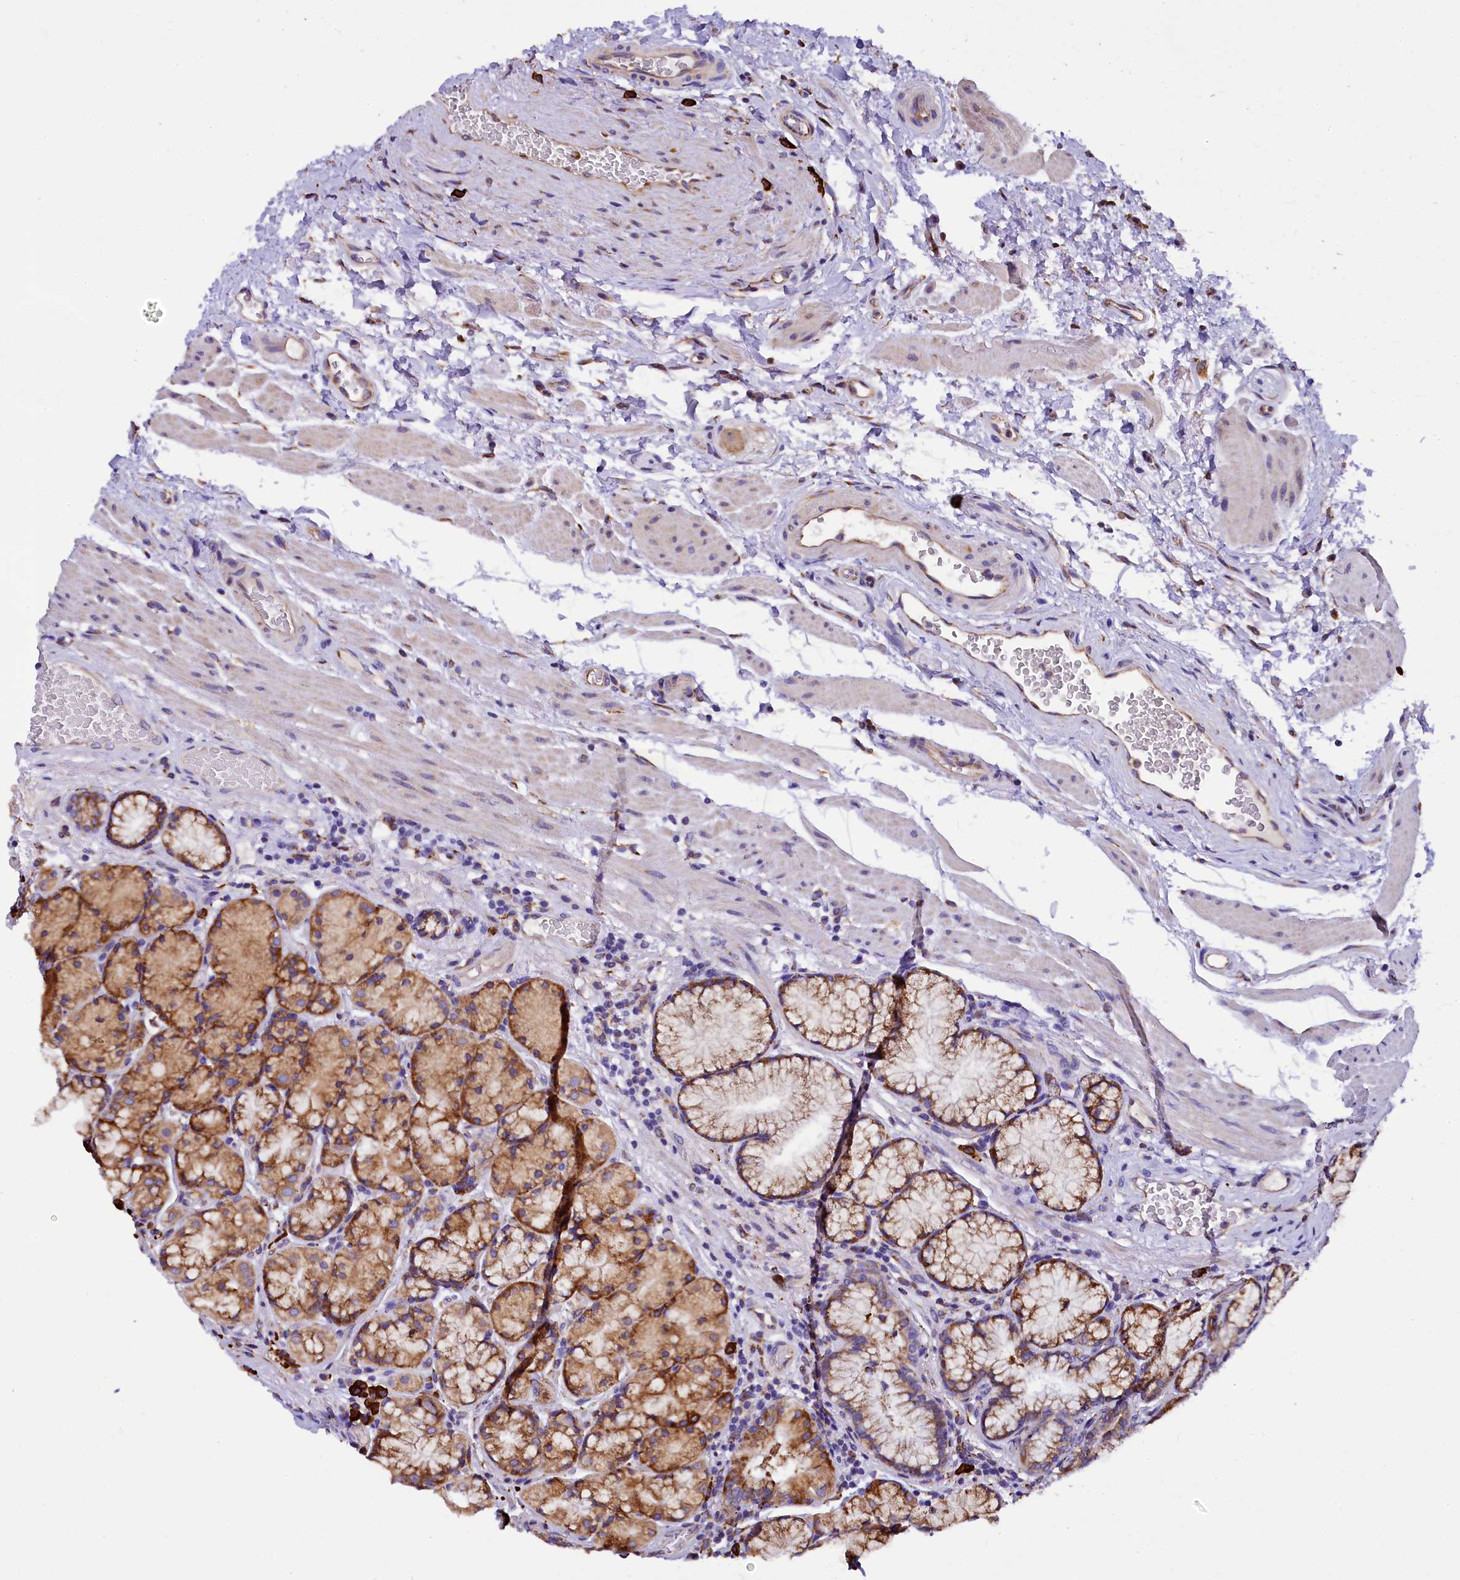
{"staining": {"intensity": "strong", "quantity": ">75%", "location": "cytoplasmic/membranous"}, "tissue": "stomach", "cell_type": "Glandular cells", "image_type": "normal", "snomed": [{"axis": "morphology", "description": "Normal tissue, NOS"}, {"axis": "topography", "description": "Stomach"}], "caption": "About >75% of glandular cells in normal stomach reveal strong cytoplasmic/membranous protein positivity as visualized by brown immunohistochemical staining.", "gene": "CAPS2", "patient": {"sex": "male", "age": 63}}